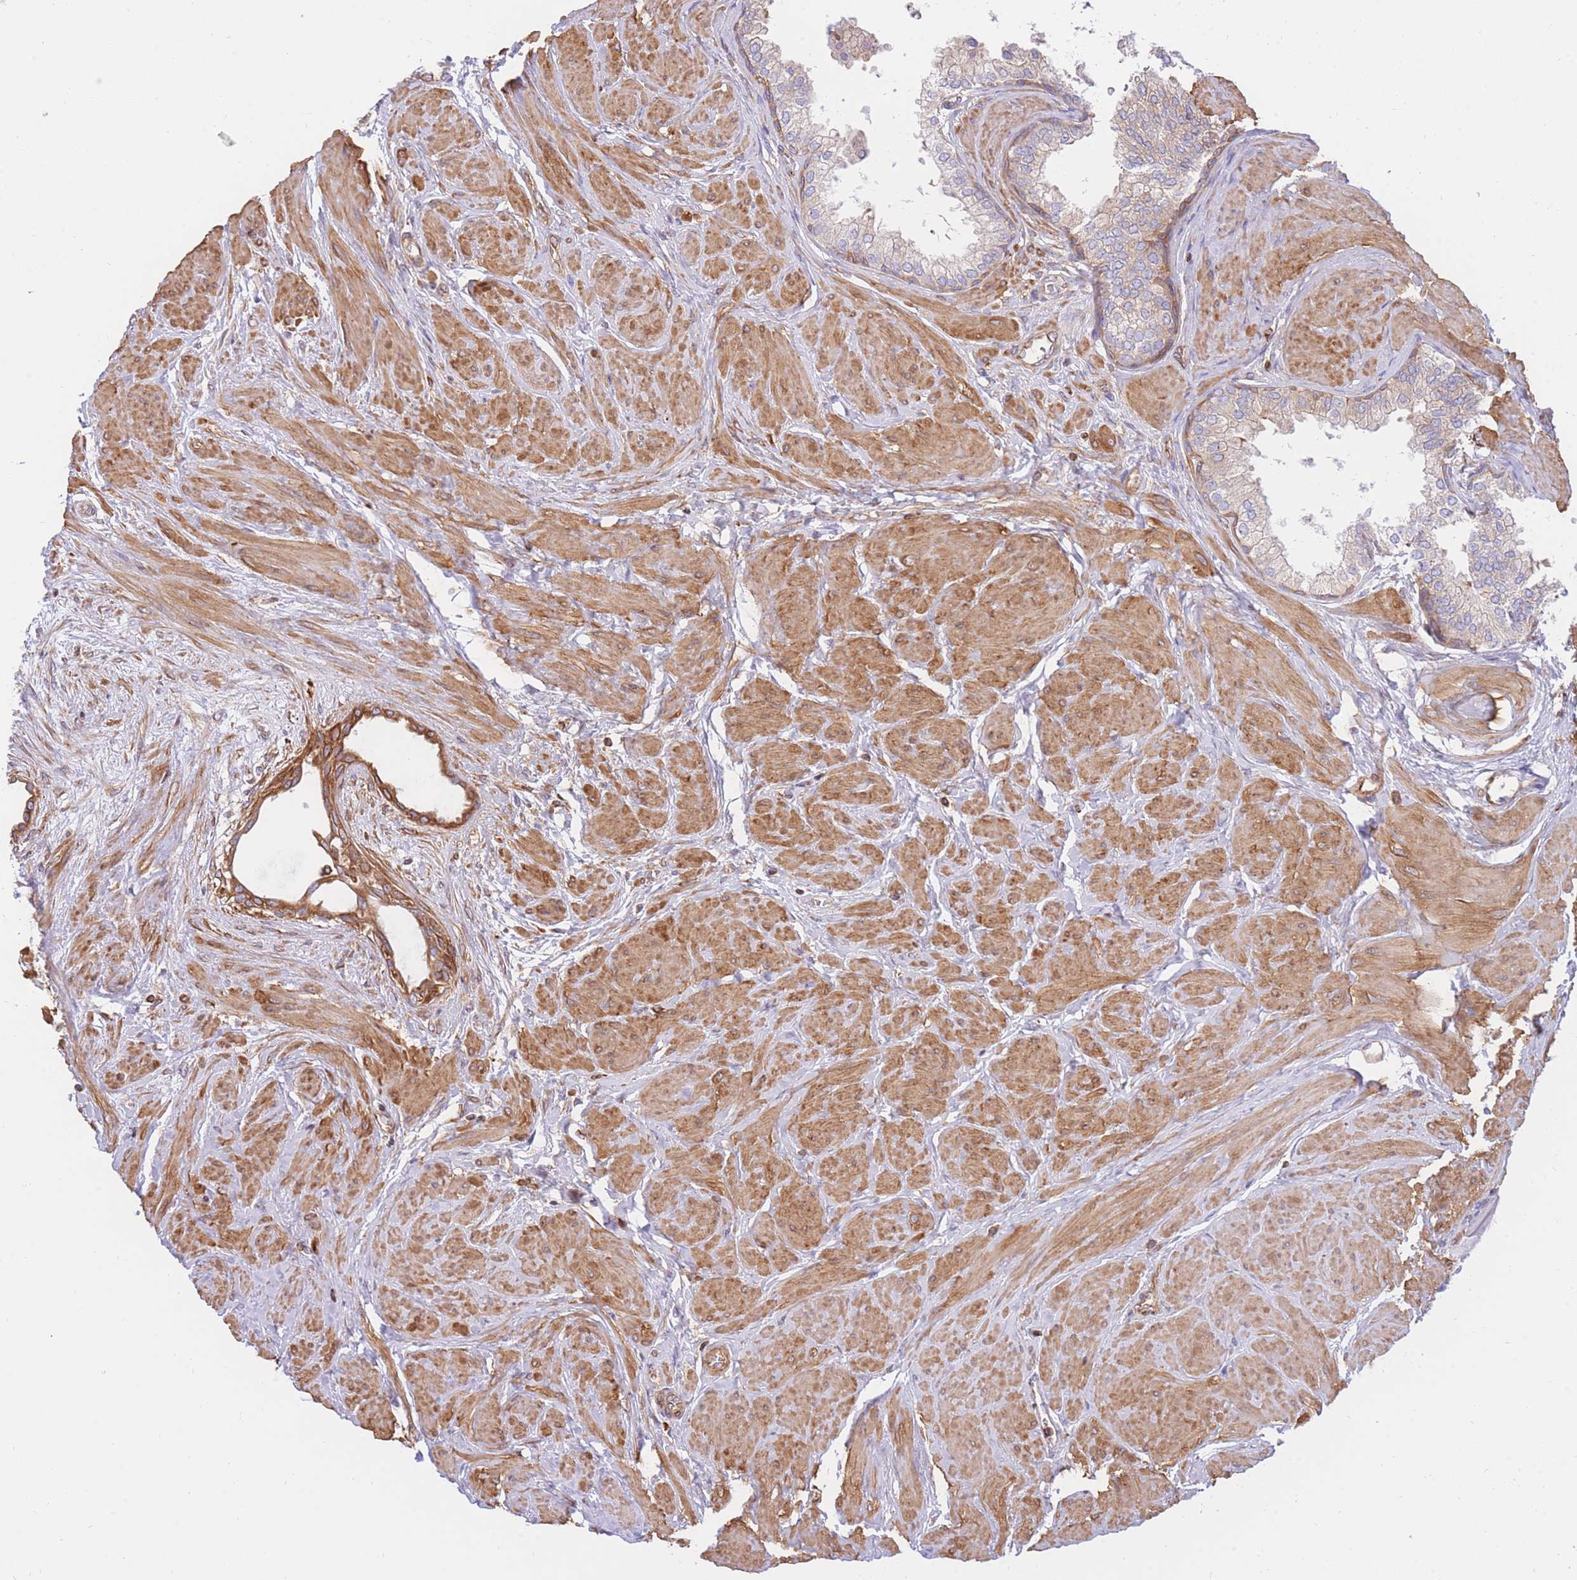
{"staining": {"intensity": "moderate", "quantity": "<25%", "location": "cytoplasmic/membranous"}, "tissue": "prostate", "cell_type": "Glandular cells", "image_type": "normal", "snomed": [{"axis": "morphology", "description": "Normal tissue, NOS"}, {"axis": "topography", "description": "Prostate"}], "caption": "Immunohistochemical staining of normal prostate exhibits low levels of moderate cytoplasmic/membranous staining in about <25% of glandular cells. Ihc stains the protein in brown and the nuclei are stained blue.", "gene": "REM1", "patient": {"sex": "male", "age": 48}}